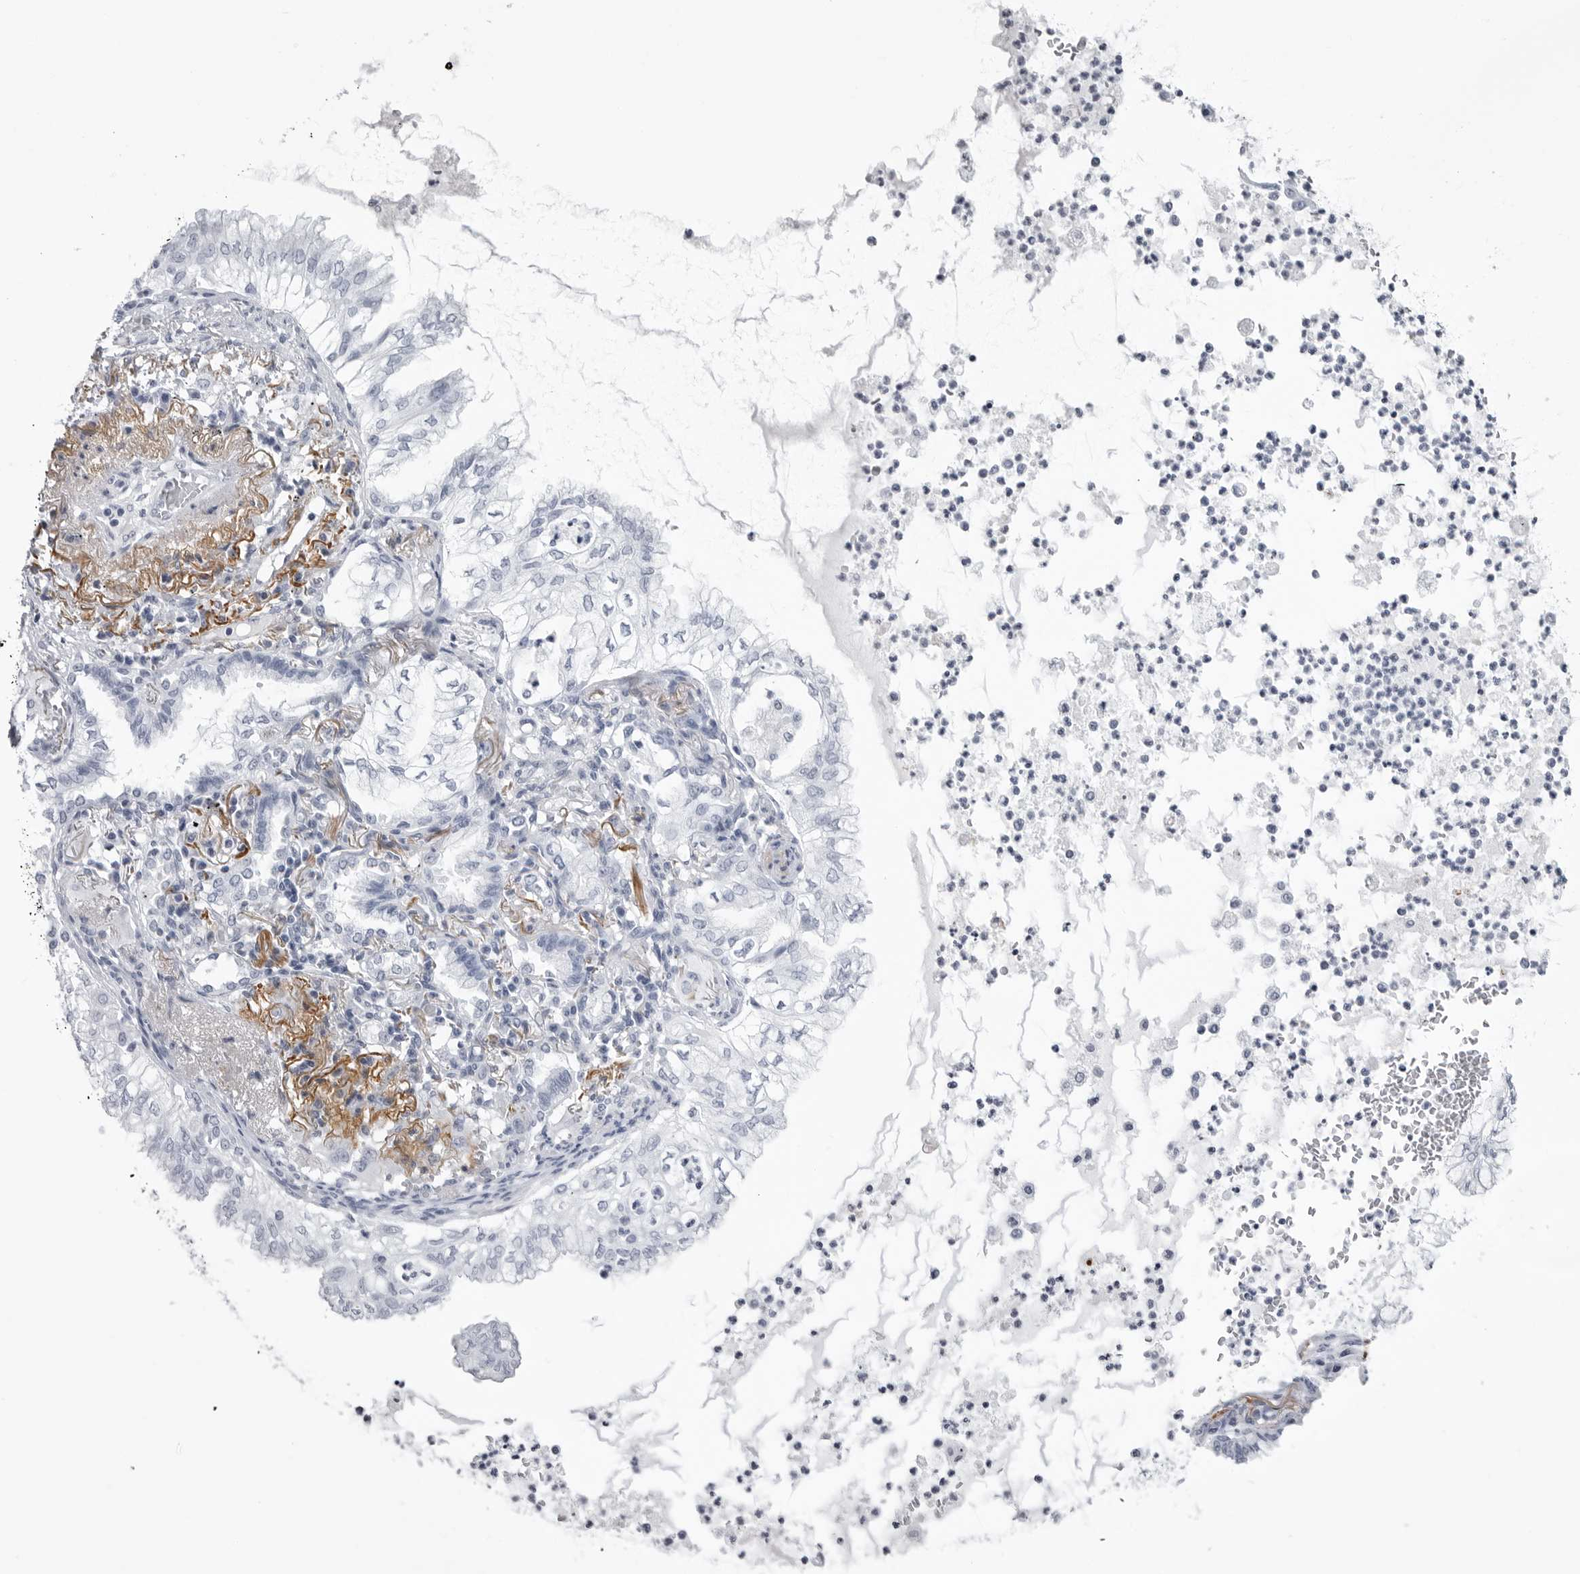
{"staining": {"intensity": "negative", "quantity": "none", "location": "none"}, "tissue": "lung cancer", "cell_type": "Tumor cells", "image_type": "cancer", "snomed": [{"axis": "morphology", "description": "Adenocarcinoma, NOS"}, {"axis": "topography", "description": "Lung"}], "caption": "Immunohistochemical staining of lung cancer (adenocarcinoma) demonstrates no significant positivity in tumor cells.", "gene": "COL26A1", "patient": {"sex": "female", "age": 70}}